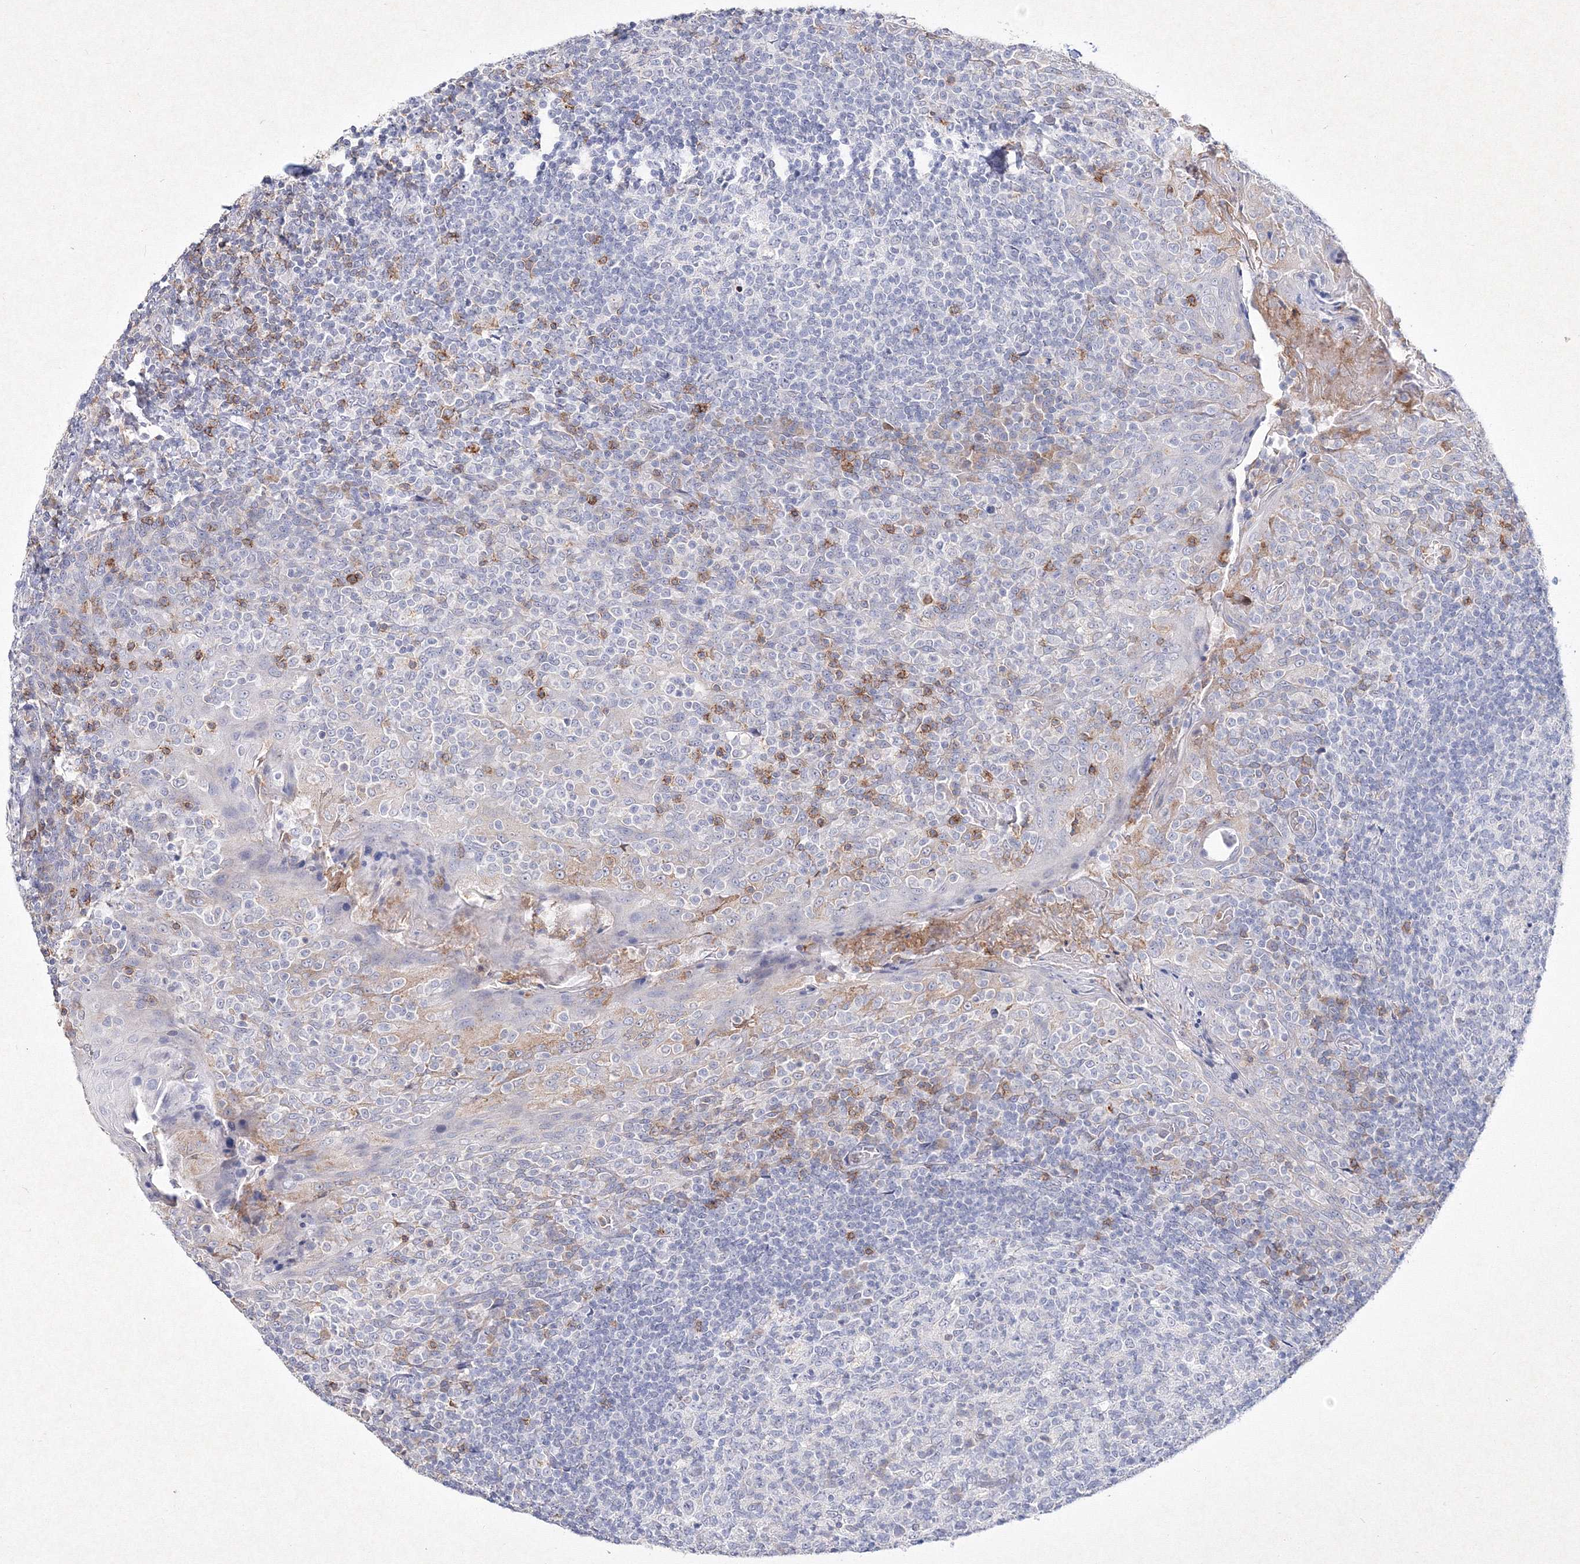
{"staining": {"intensity": "negative", "quantity": "none", "location": "none"}, "tissue": "tonsil", "cell_type": "Germinal center cells", "image_type": "normal", "snomed": [{"axis": "morphology", "description": "Normal tissue, NOS"}, {"axis": "topography", "description": "Tonsil"}], "caption": "Immunohistochemistry (IHC) photomicrograph of unremarkable tonsil stained for a protein (brown), which exhibits no expression in germinal center cells.", "gene": "HCST", "patient": {"sex": "female", "age": 19}}